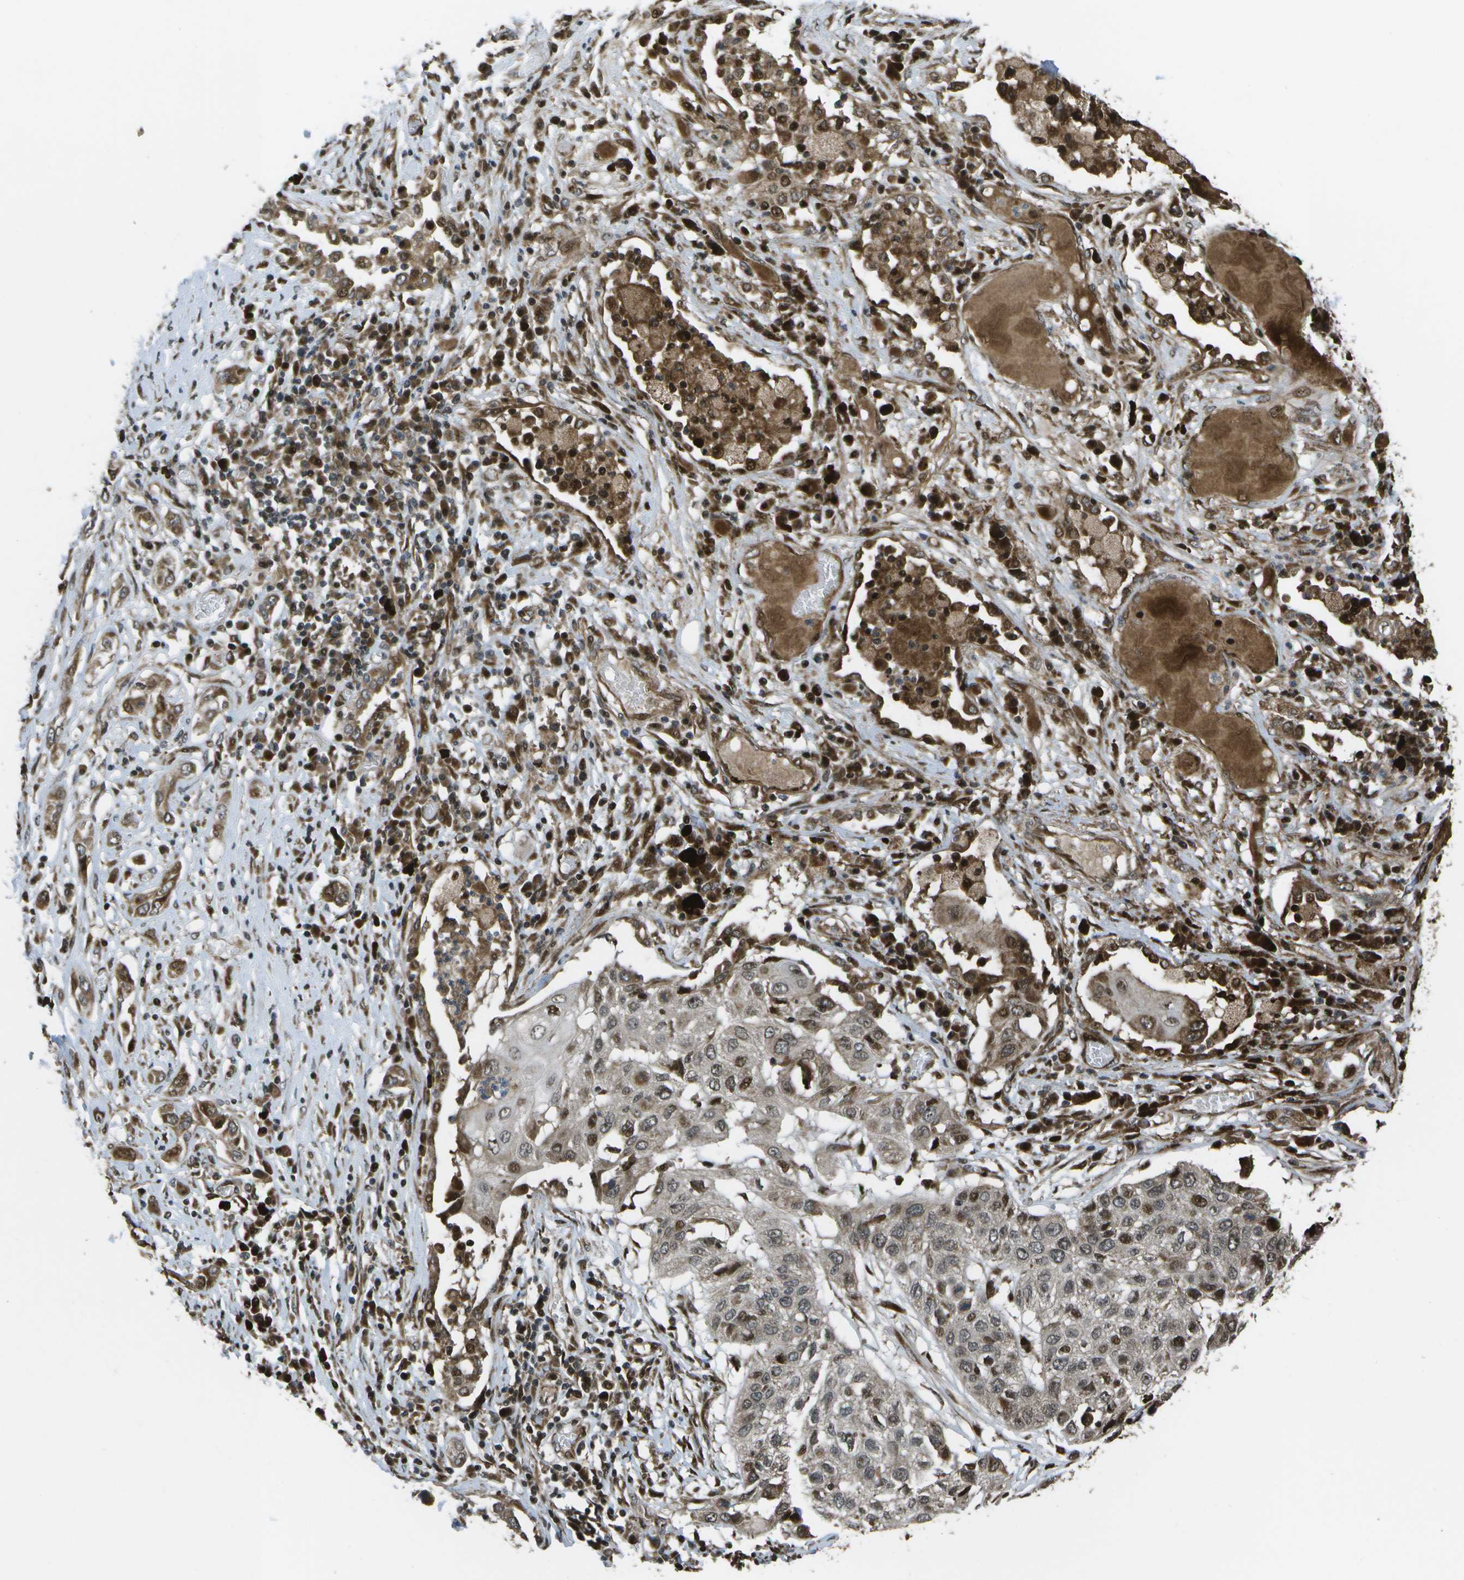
{"staining": {"intensity": "moderate", "quantity": "25%-75%", "location": "cytoplasmic/membranous,nuclear"}, "tissue": "lung cancer", "cell_type": "Tumor cells", "image_type": "cancer", "snomed": [{"axis": "morphology", "description": "Squamous cell carcinoma, NOS"}, {"axis": "topography", "description": "Lung"}], "caption": "This is an image of immunohistochemistry (IHC) staining of lung cancer (squamous cell carcinoma), which shows moderate staining in the cytoplasmic/membranous and nuclear of tumor cells.", "gene": "AXIN2", "patient": {"sex": "male", "age": 71}}